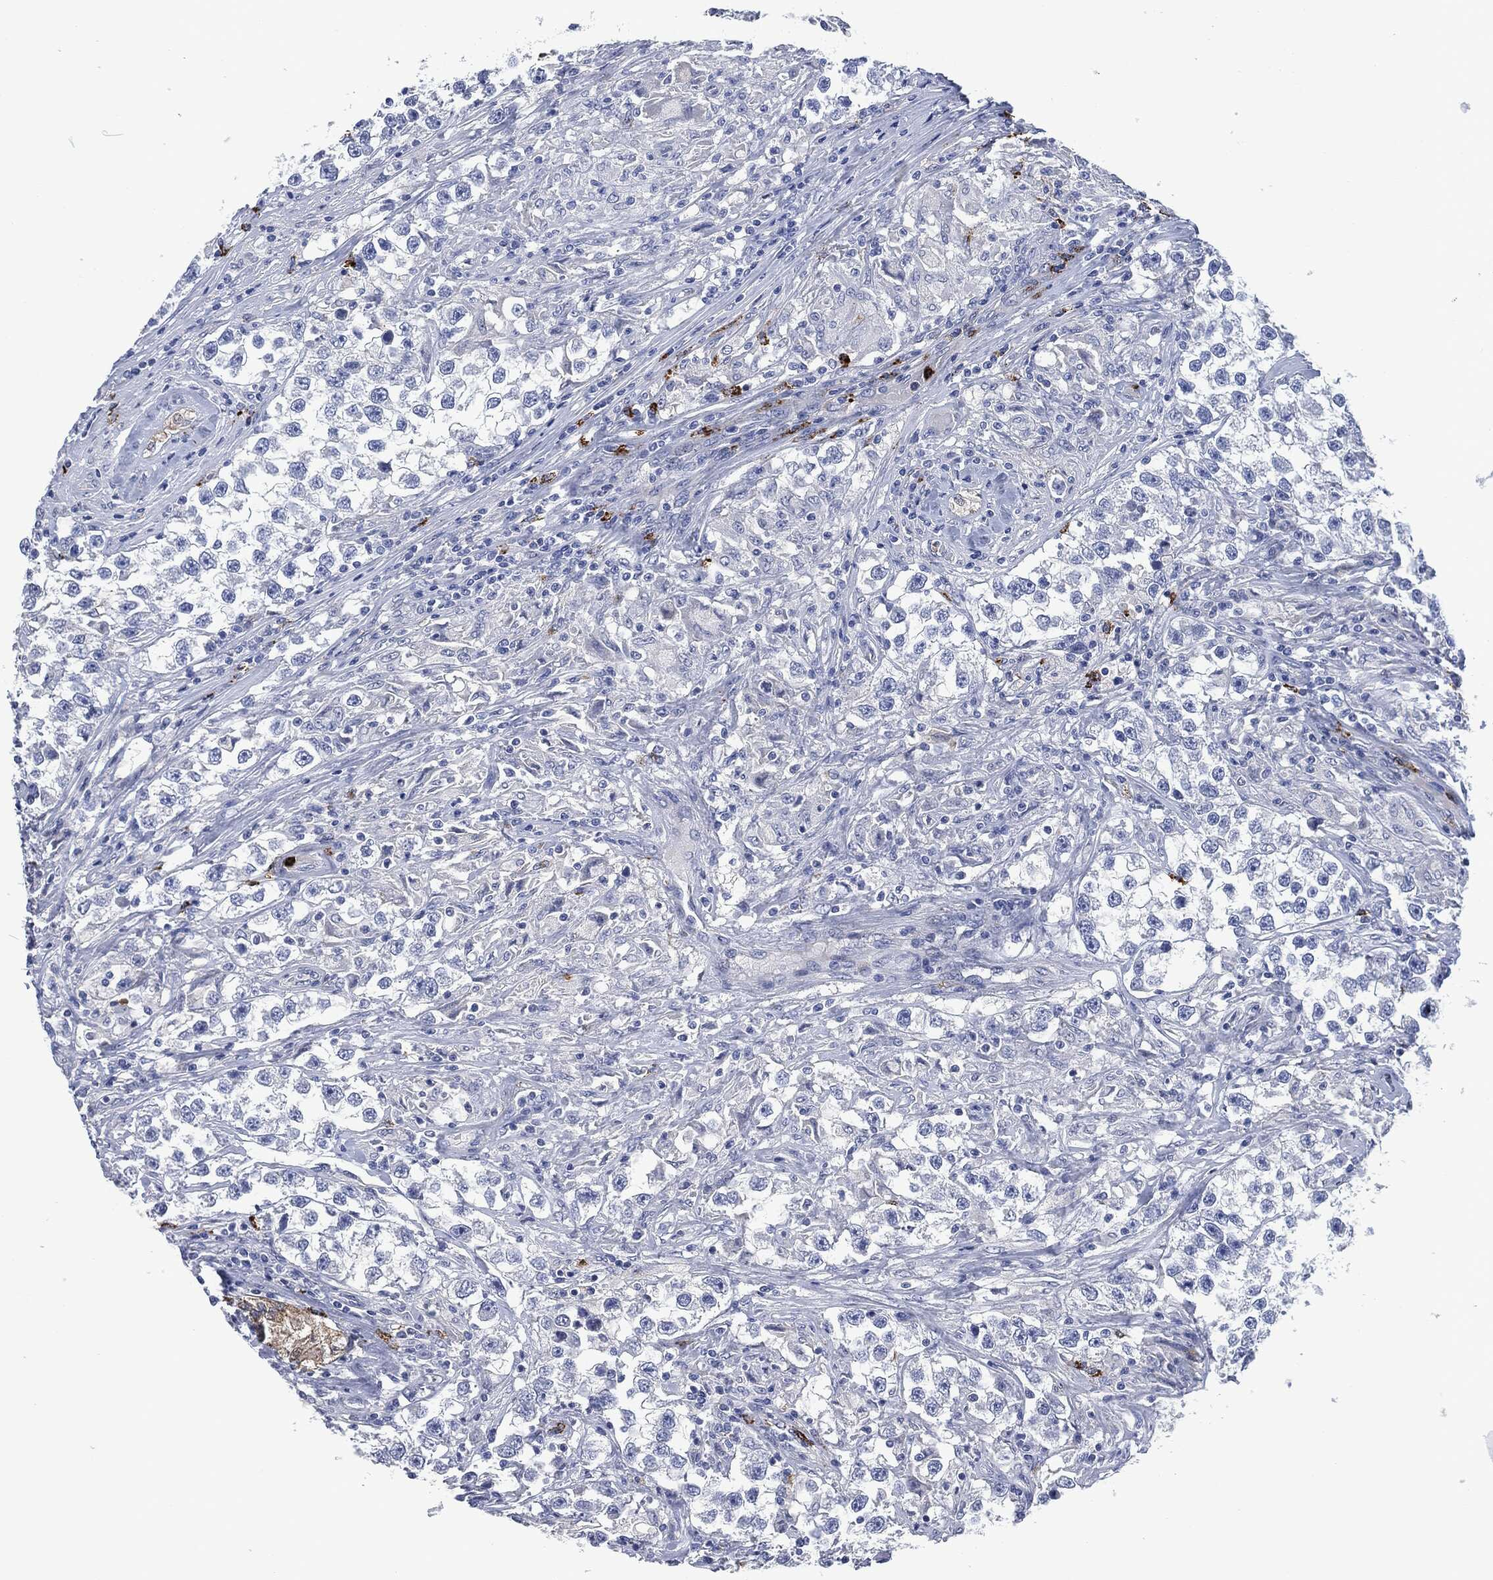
{"staining": {"intensity": "negative", "quantity": "none", "location": "none"}, "tissue": "testis cancer", "cell_type": "Tumor cells", "image_type": "cancer", "snomed": [{"axis": "morphology", "description": "Seminoma, NOS"}, {"axis": "topography", "description": "Testis"}], "caption": "Micrograph shows no protein positivity in tumor cells of testis cancer (seminoma) tissue.", "gene": "MPO", "patient": {"sex": "male", "age": 46}}